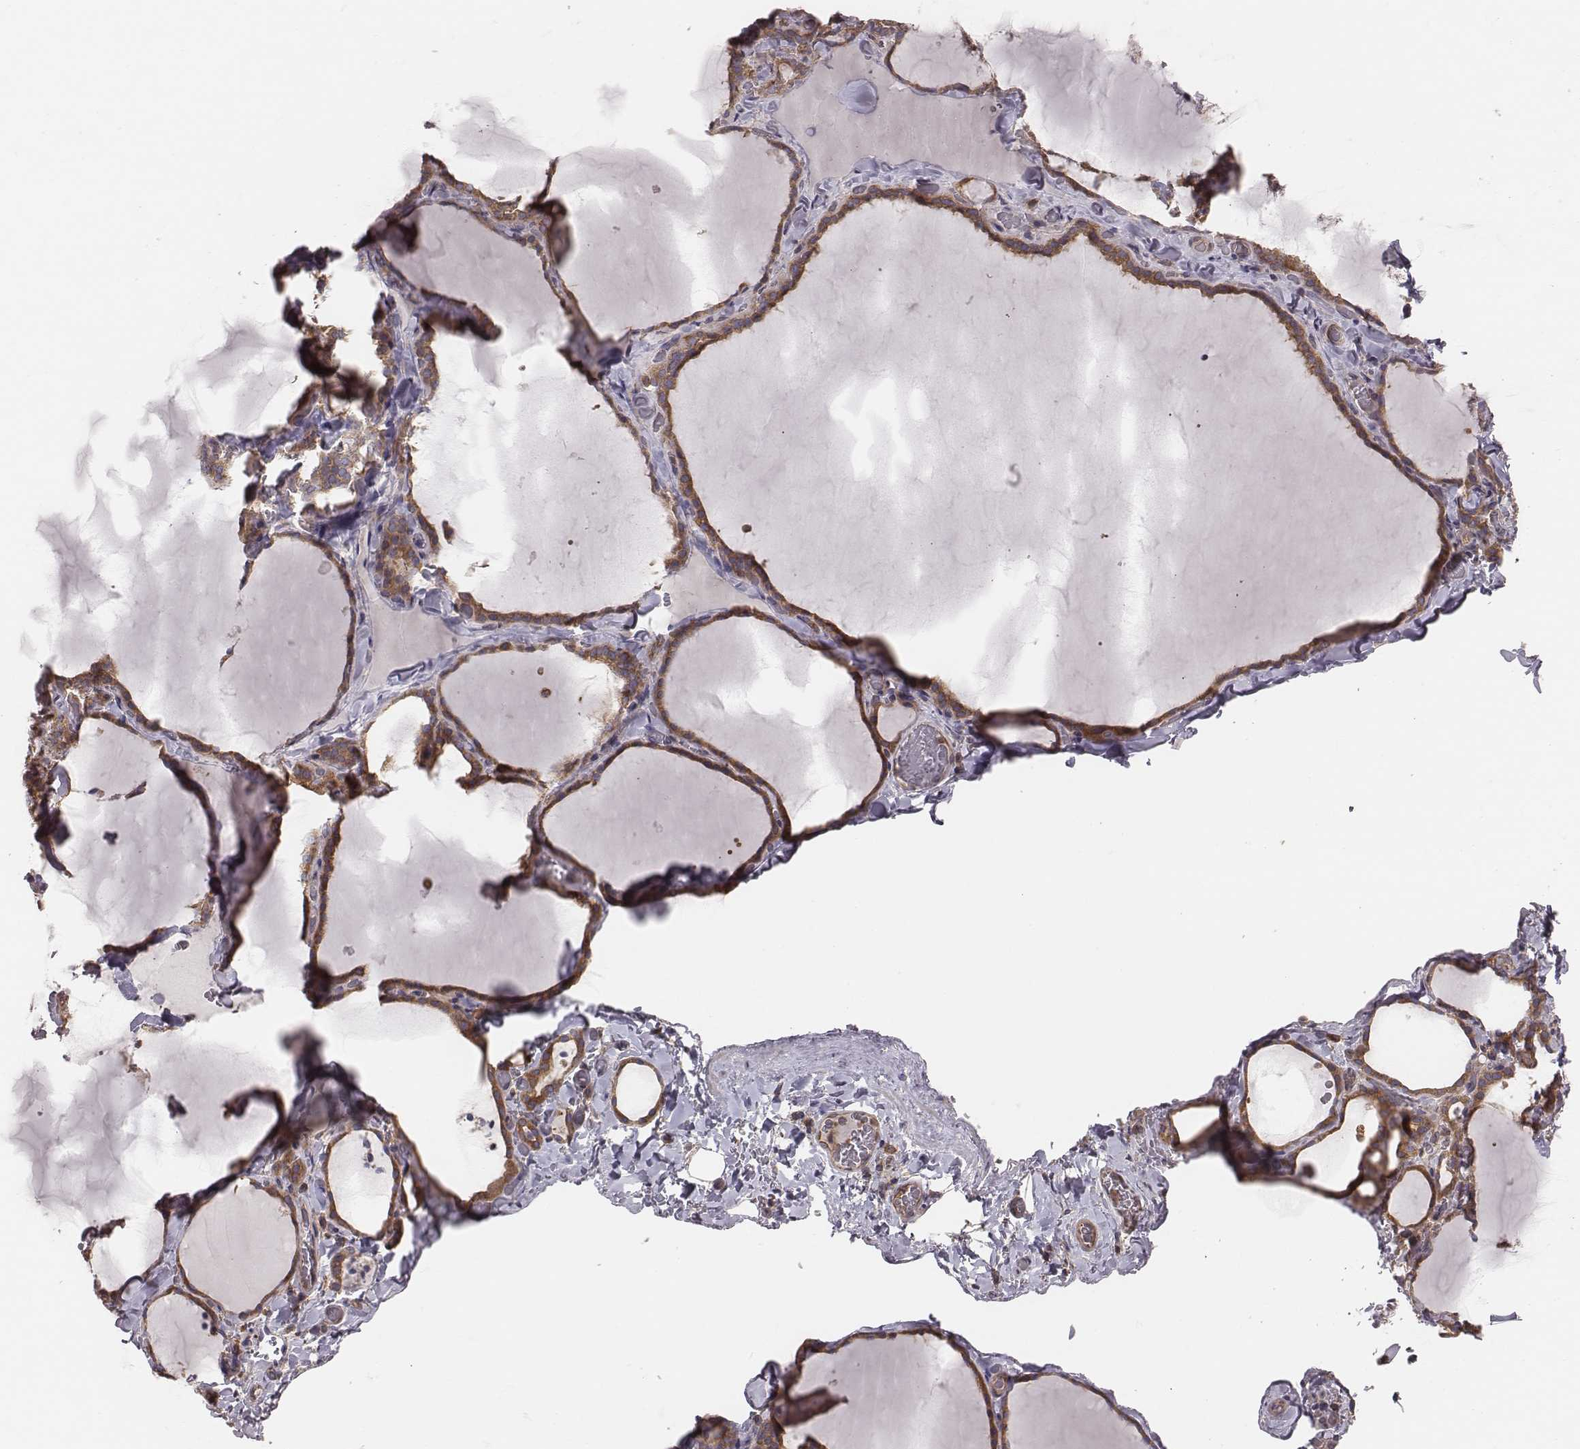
{"staining": {"intensity": "weak", "quantity": ">75%", "location": "cytoplasmic/membranous"}, "tissue": "thyroid gland", "cell_type": "Glandular cells", "image_type": "normal", "snomed": [{"axis": "morphology", "description": "Normal tissue, NOS"}, {"axis": "topography", "description": "Thyroid gland"}], "caption": "Weak cytoplasmic/membranous protein staining is seen in approximately >75% of glandular cells in thyroid gland. The protein of interest is shown in brown color, while the nuclei are stained blue.", "gene": "CAD", "patient": {"sex": "female", "age": 22}}